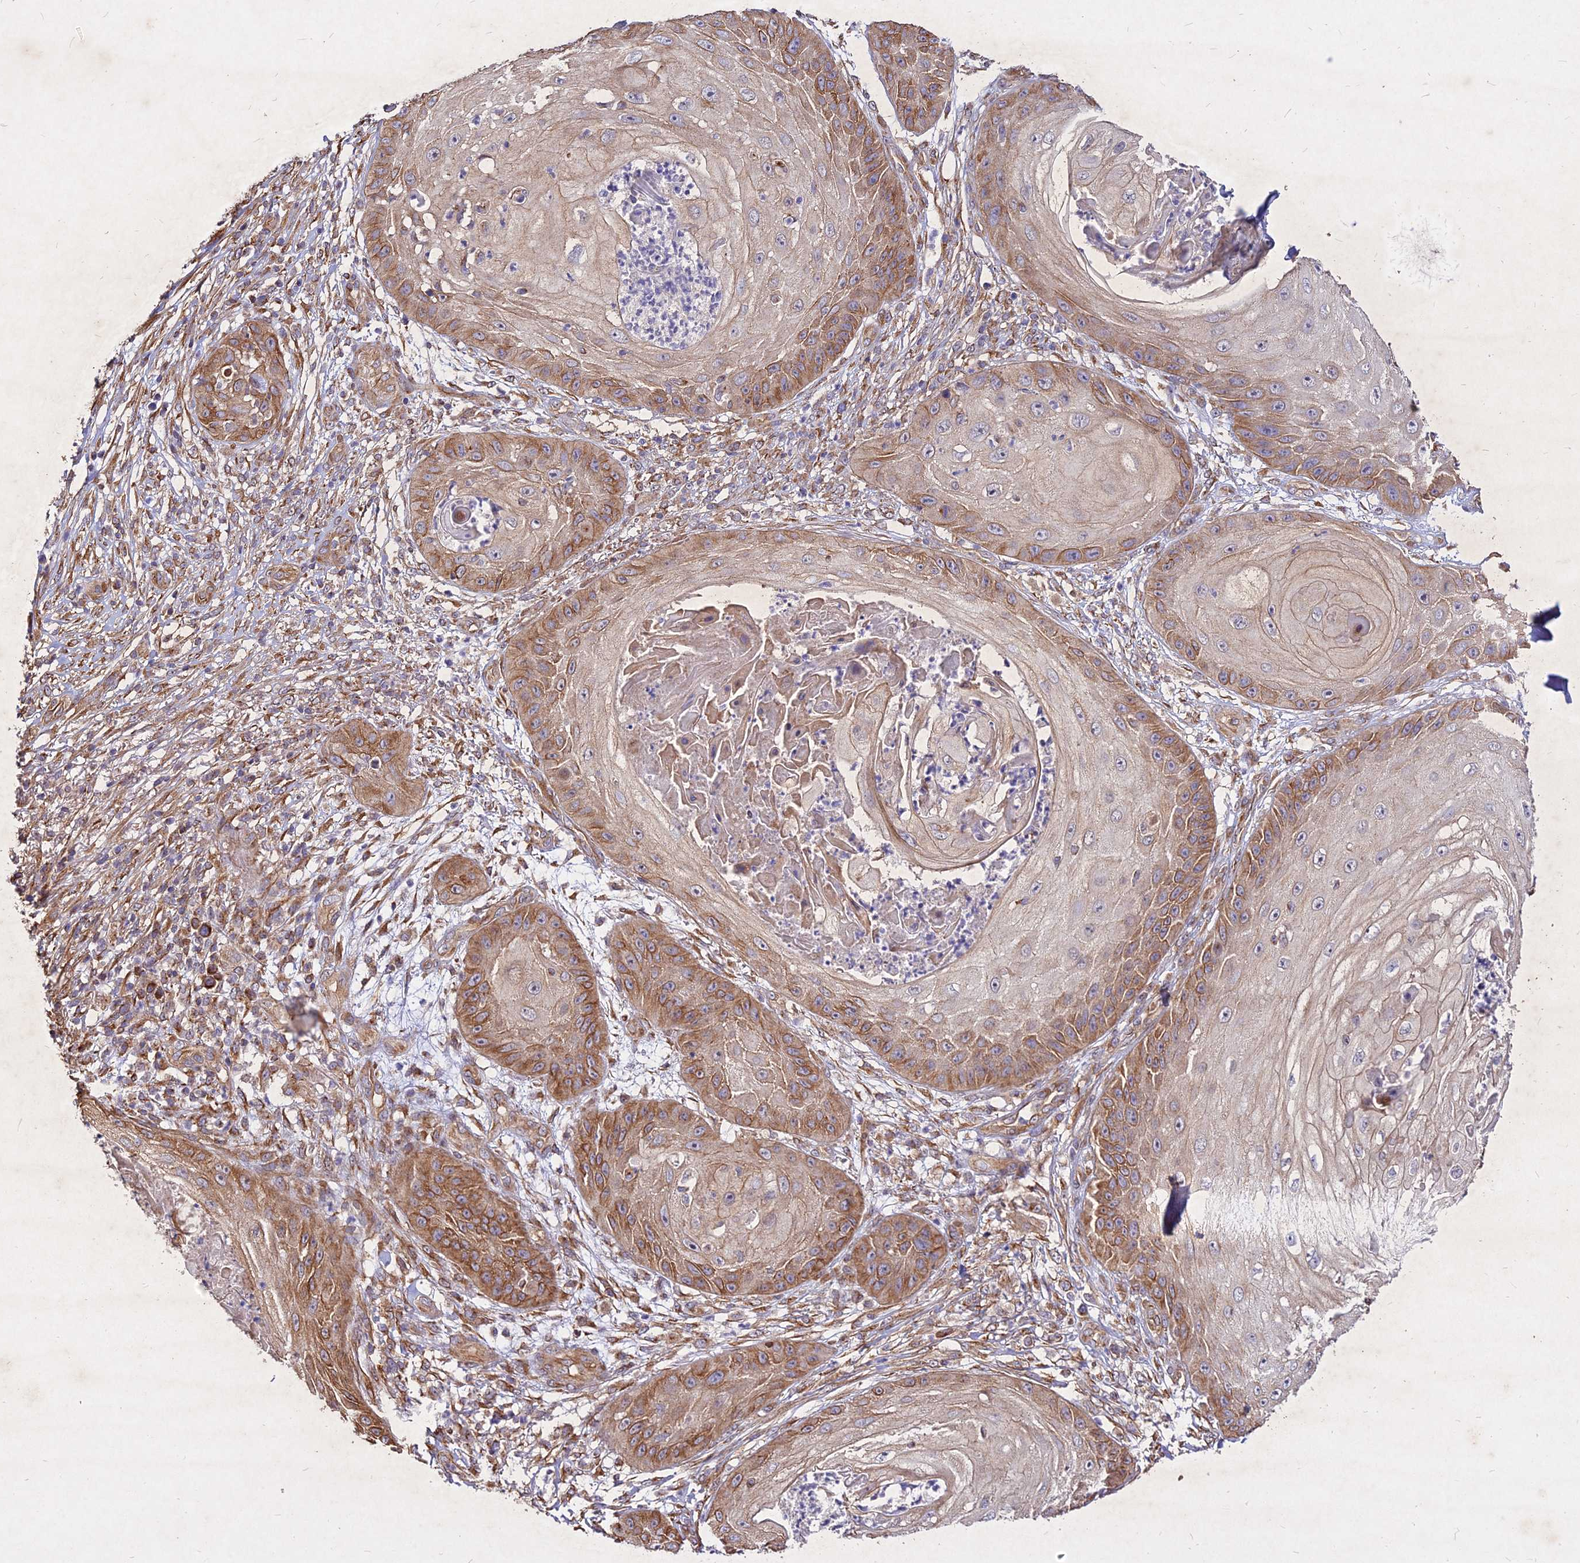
{"staining": {"intensity": "moderate", "quantity": "25%-75%", "location": "cytoplasmic/membranous"}, "tissue": "skin cancer", "cell_type": "Tumor cells", "image_type": "cancer", "snomed": [{"axis": "morphology", "description": "Squamous cell carcinoma, NOS"}, {"axis": "topography", "description": "Skin"}], "caption": "A brown stain shows moderate cytoplasmic/membranous staining of a protein in human squamous cell carcinoma (skin) tumor cells.", "gene": "SKA1", "patient": {"sex": "male", "age": 70}}